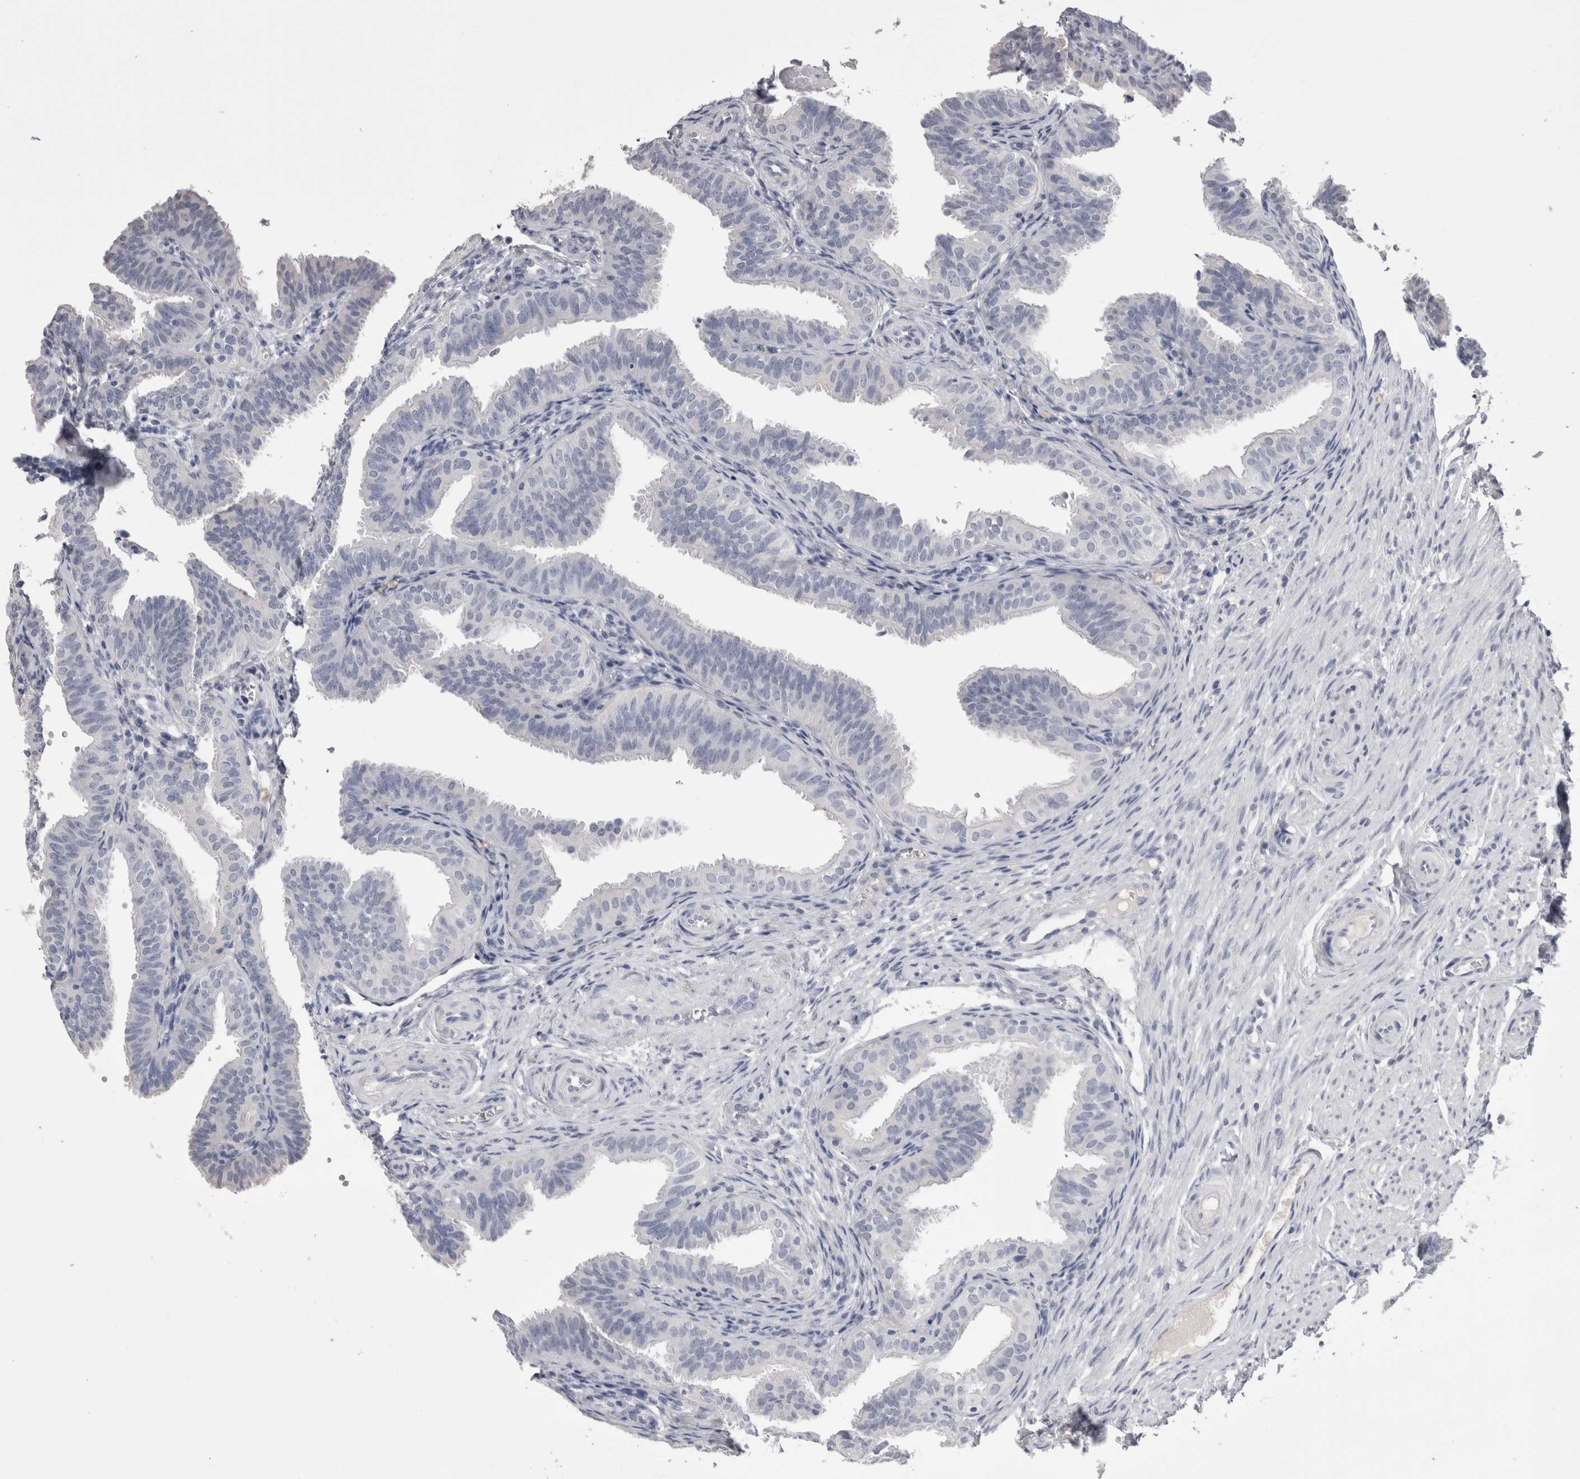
{"staining": {"intensity": "negative", "quantity": "none", "location": "none"}, "tissue": "fallopian tube", "cell_type": "Glandular cells", "image_type": "normal", "snomed": [{"axis": "morphology", "description": "Normal tissue, NOS"}, {"axis": "topography", "description": "Fallopian tube"}], "caption": "An IHC photomicrograph of unremarkable fallopian tube is shown. There is no staining in glandular cells of fallopian tube.", "gene": "CDHR5", "patient": {"sex": "female", "age": 35}}